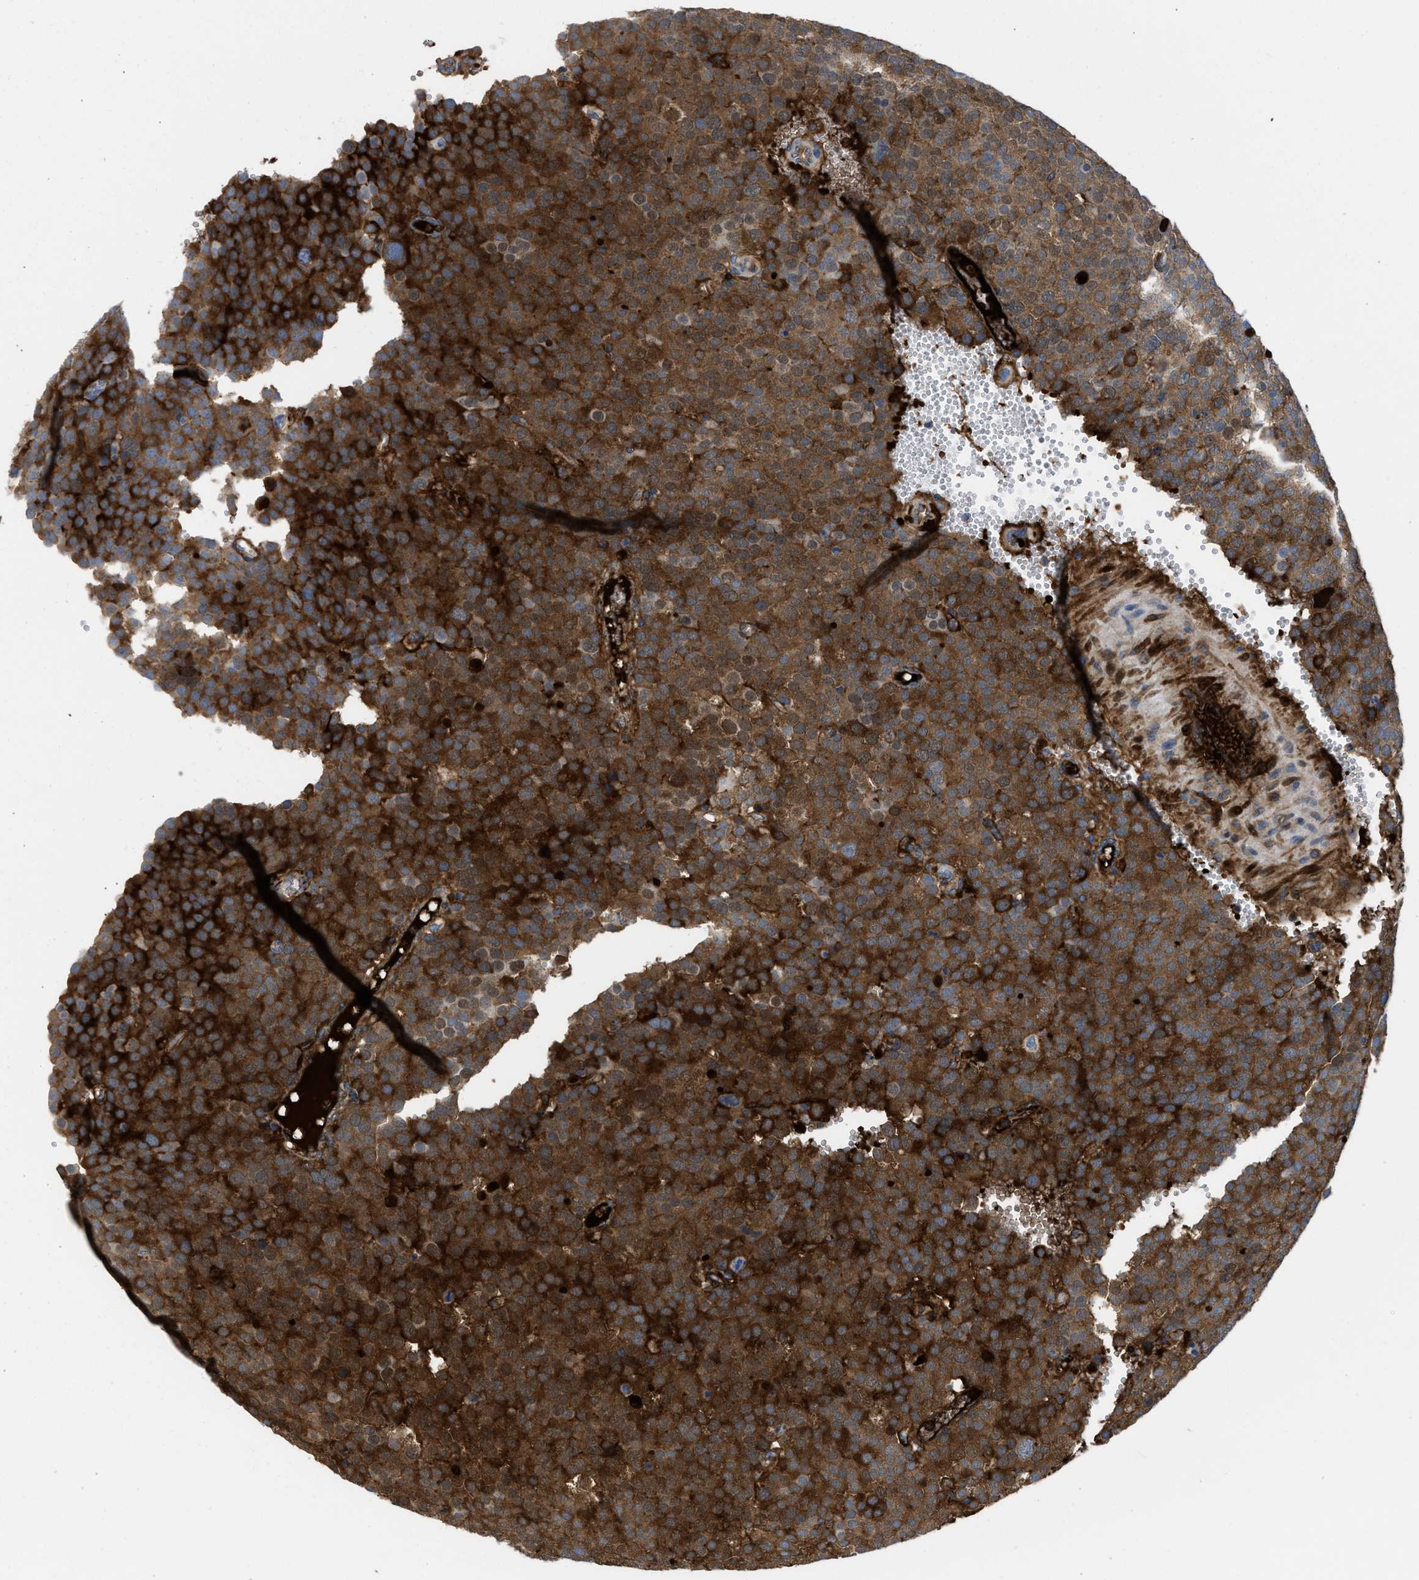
{"staining": {"intensity": "strong", "quantity": ">75%", "location": "cytoplasmic/membranous,nuclear"}, "tissue": "testis cancer", "cell_type": "Tumor cells", "image_type": "cancer", "snomed": [{"axis": "morphology", "description": "Normal tissue, NOS"}, {"axis": "morphology", "description": "Seminoma, NOS"}, {"axis": "topography", "description": "Testis"}], "caption": "Immunohistochemistry (DAB (3,3'-diaminobenzidine)) staining of human testis cancer displays strong cytoplasmic/membranous and nuclear protein positivity in about >75% of tumor cells.", "gene": "LEF1", "patient": {"sex": "male", "age": 71}}